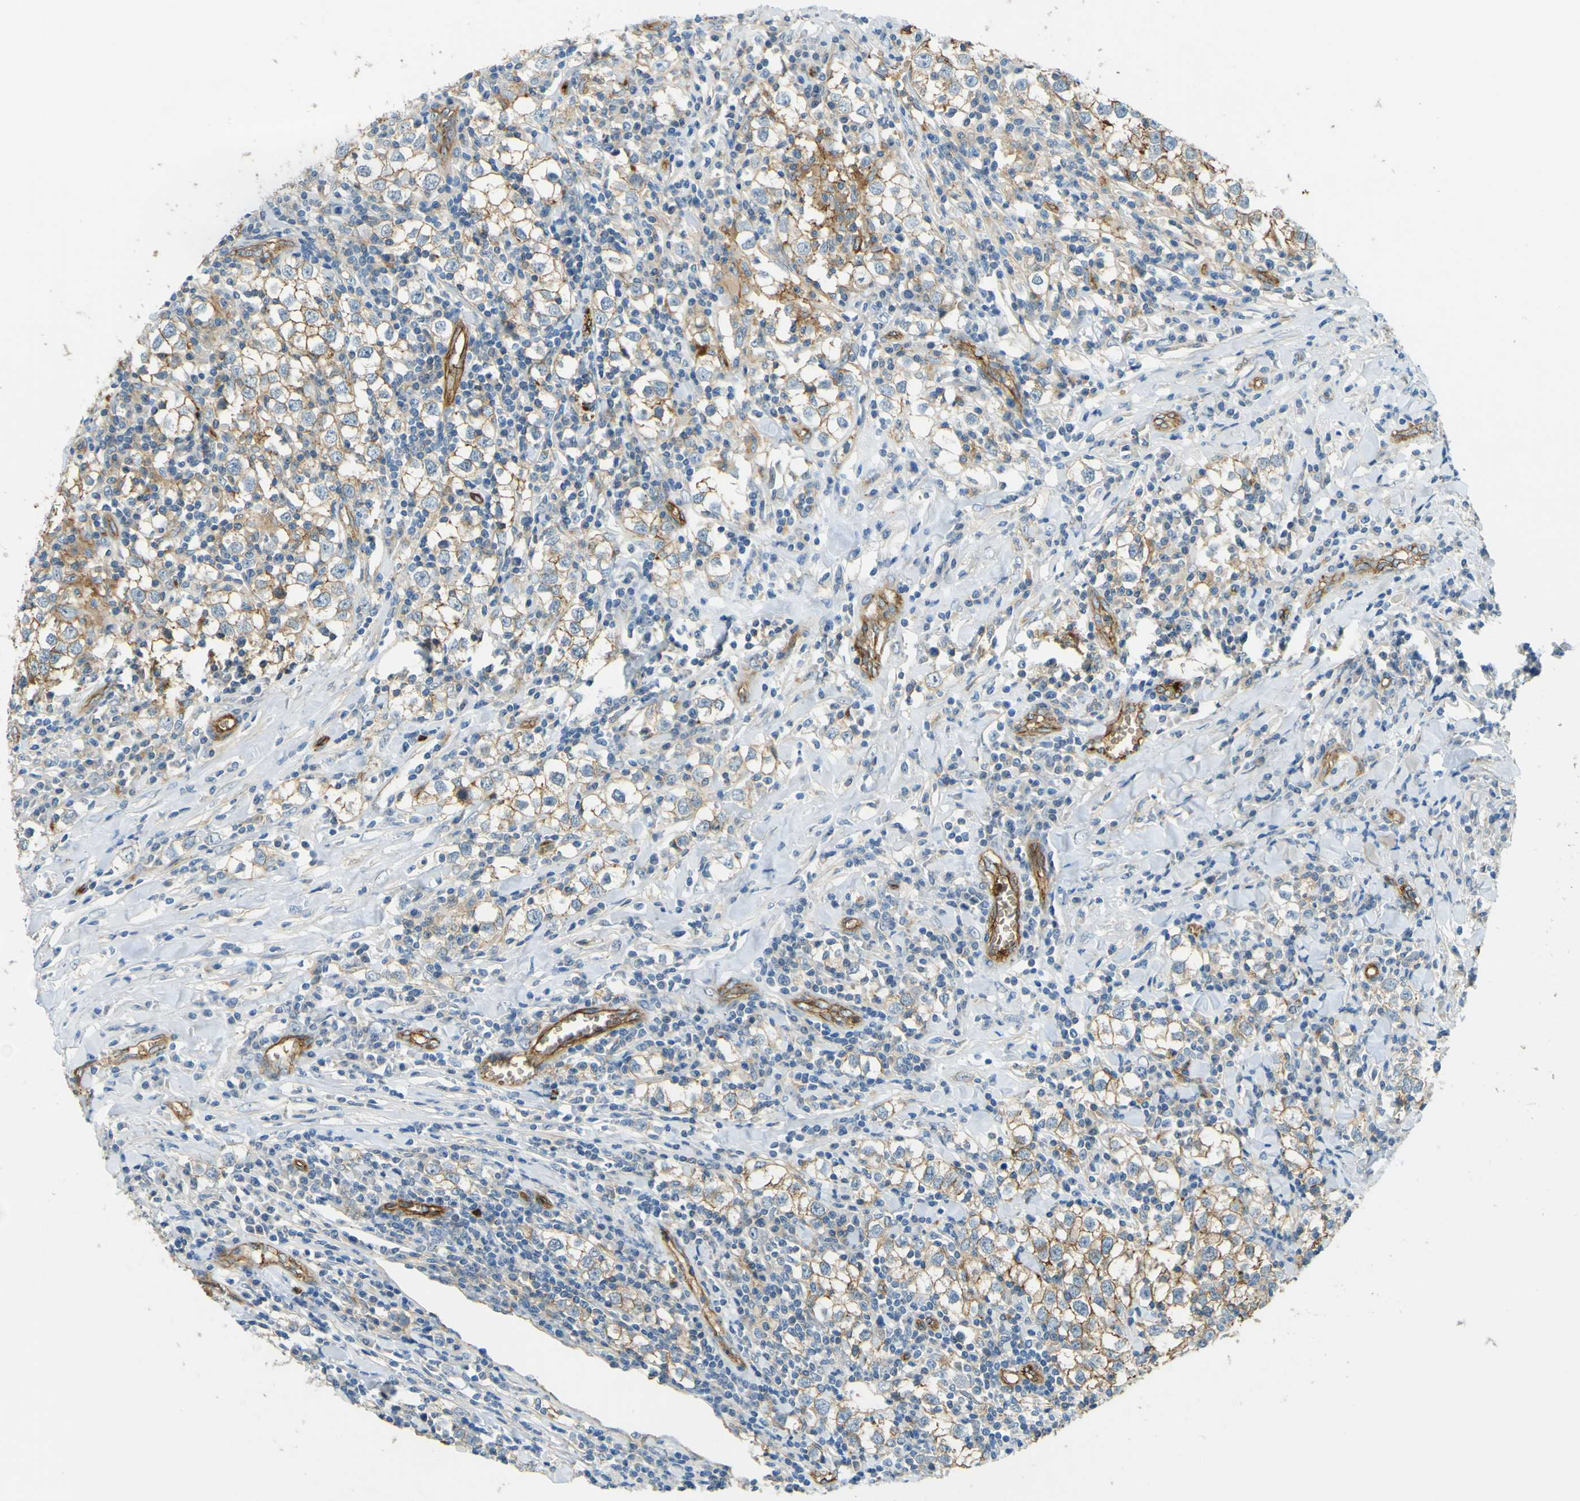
{"staining": {"intensity": "moderate", "quantity": ">75%", "location": "cytoplasmic/membranous"}, "tissue": "testis cancer", "cell_type": "Tumor cells", "image_type": "cancer", "snomed": [{"axis": "morphology", "description": "Seminoma, NOS"}, {"axis": "morphology", "description": "Carcinoma, Embryonal, NOS"}, {"axis": "topography", "description": "Testis"}], "caption": "Immunohistochemistry (IHC) (DAB) staining of human seminoma (testis) reveals moderate cytoplasmic/membranous protein staining in approximately >75% of tumor cells. (DAB (3,3'-diaminobenzidine) IHC, brown staining for protein, blue staining for nuclei).", "gene": "PLXDC1", "patient": {"sex": "male", "age": 36}}